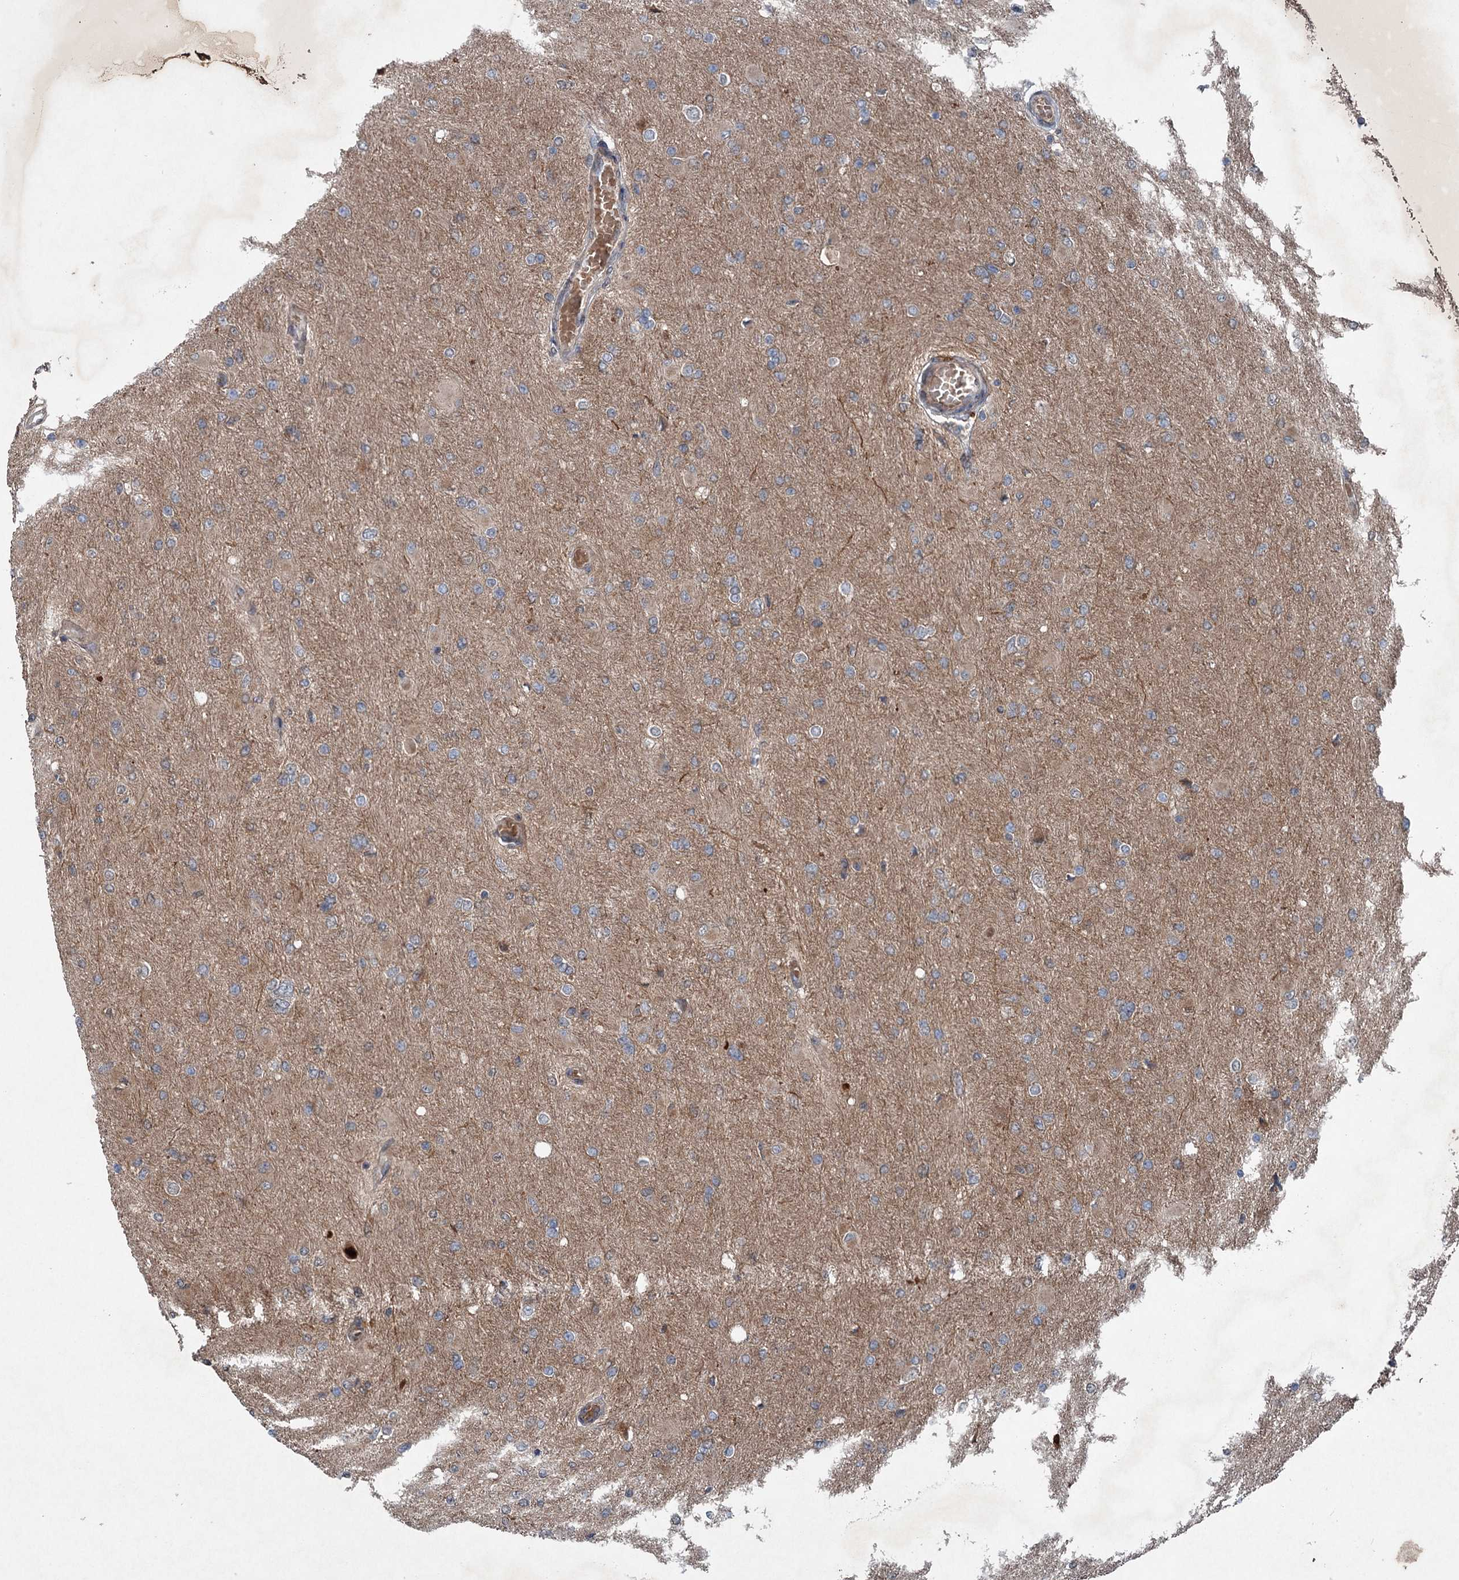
{"staining": {"intensity": "weak", "quantity": "<25%", "location": "cytoplasmic/membranous"}, "tissue": "glioma", "cell_type": "Tumor cells", "image_type": "cancer", "snomed": [{"axis": "morphology", "description": "Glioma, malignant, High grade"}, {"axis": "topography", "description": "Cerebral cortex"}], "caption": "This is an immunohistochemistry photomicrograph of malignant glioma (high-grade). There is no expression in tumor cells.", "gene": "ALAS1", "patient": {"sex": "female", "age": 36}}